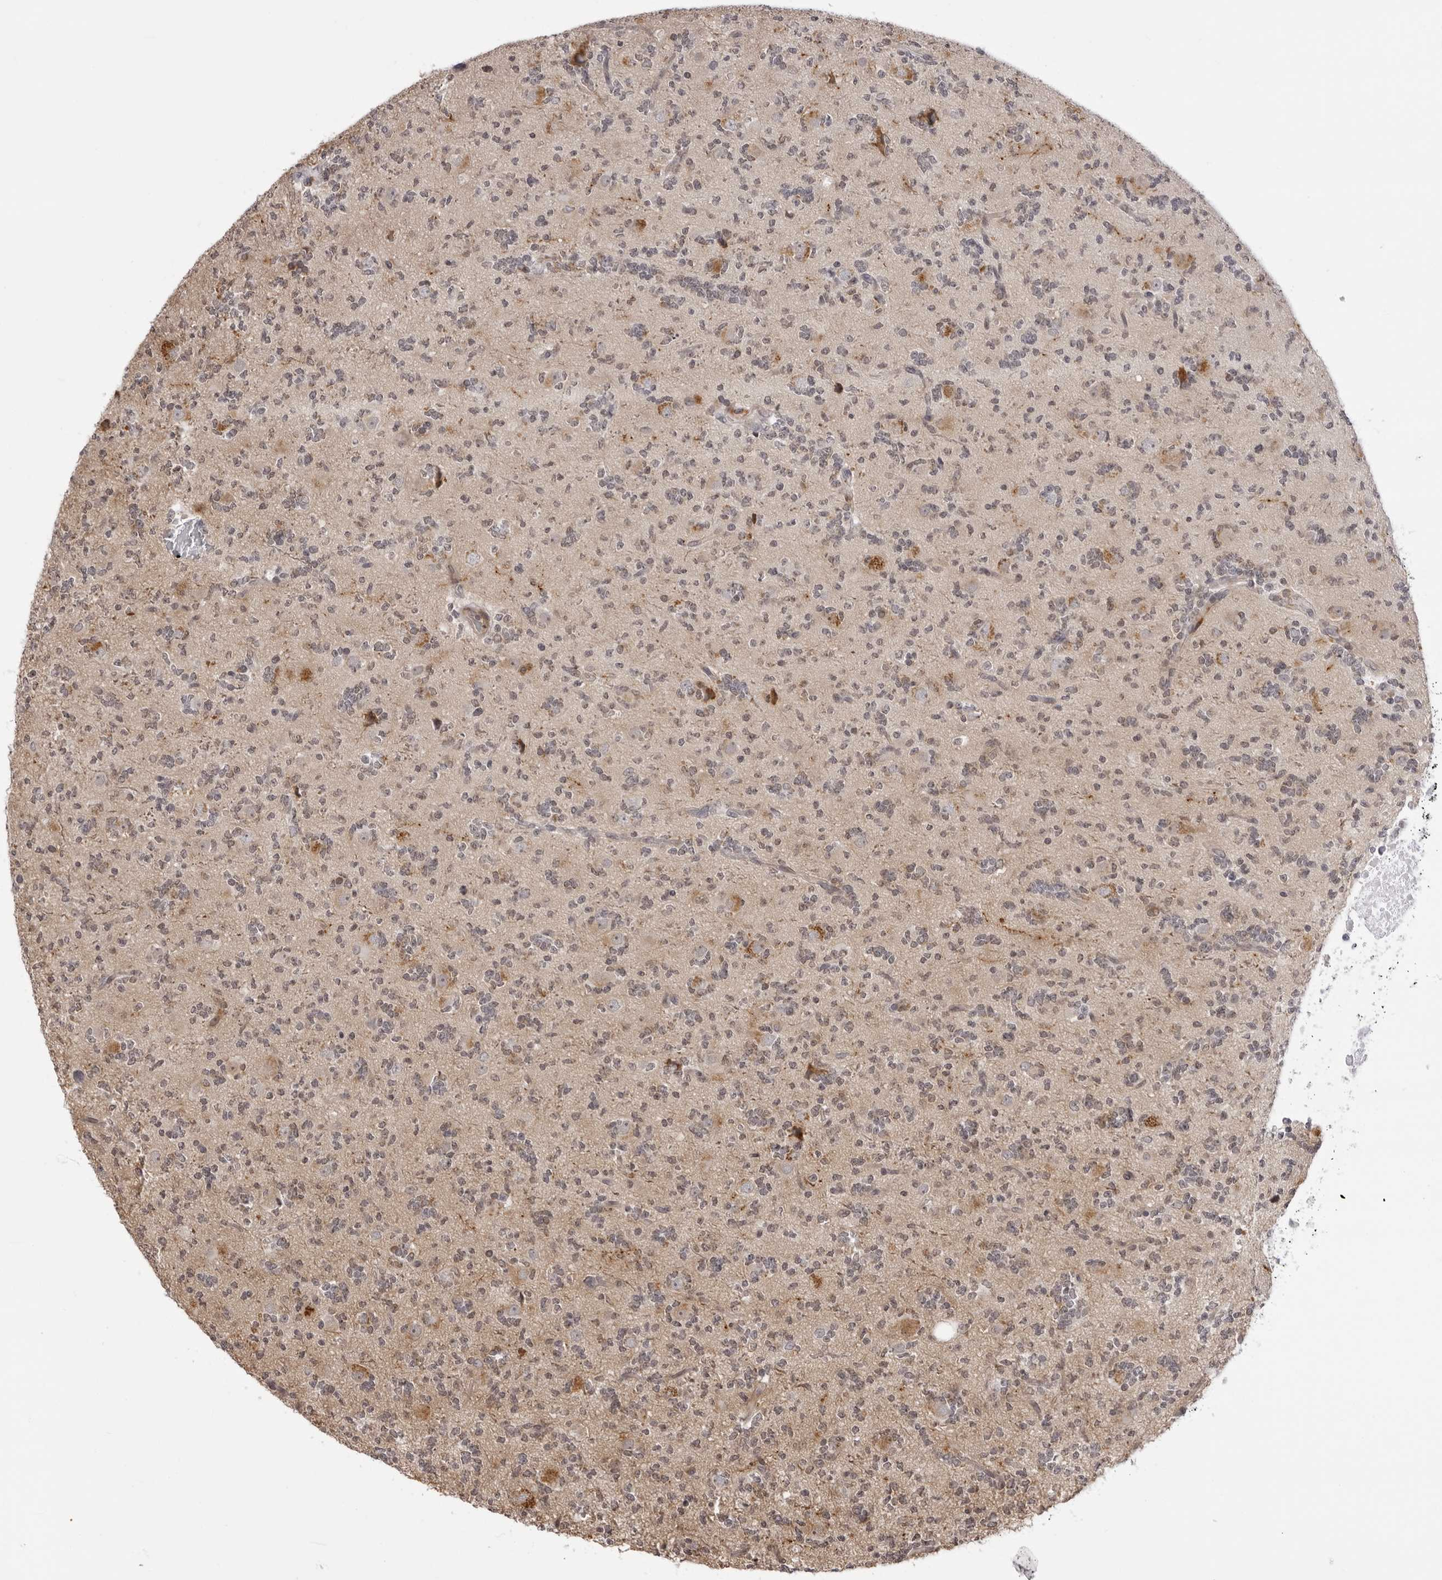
{"staining": {"intensity": "weak", "quantity": "25%-75%", "location": "cytoplasmic/membranous"}, "tissue": "glioma", "cell_type": "Tumor cells", "image_type": "cancer", "snomed": [{"axis": "morphology", "description": "Glioma, malignant, High grade"}, {"axis": "topography", "description": "Brain"}], "caption": "High-grade glioma (malignant) stained with DAB (3,3'-diaminobenzidine) immunohistochemistry shows low levels of weak cytoplasmic/membranous expression in about 25%-75% of tumor cells. The protein of interest is stained brown, and the nuclei are stained in blue (DAB IHC with brightfield microscopy, high magnification).", "gene": "SUGCT", "patient": {"sex": "female", "age": 62}}